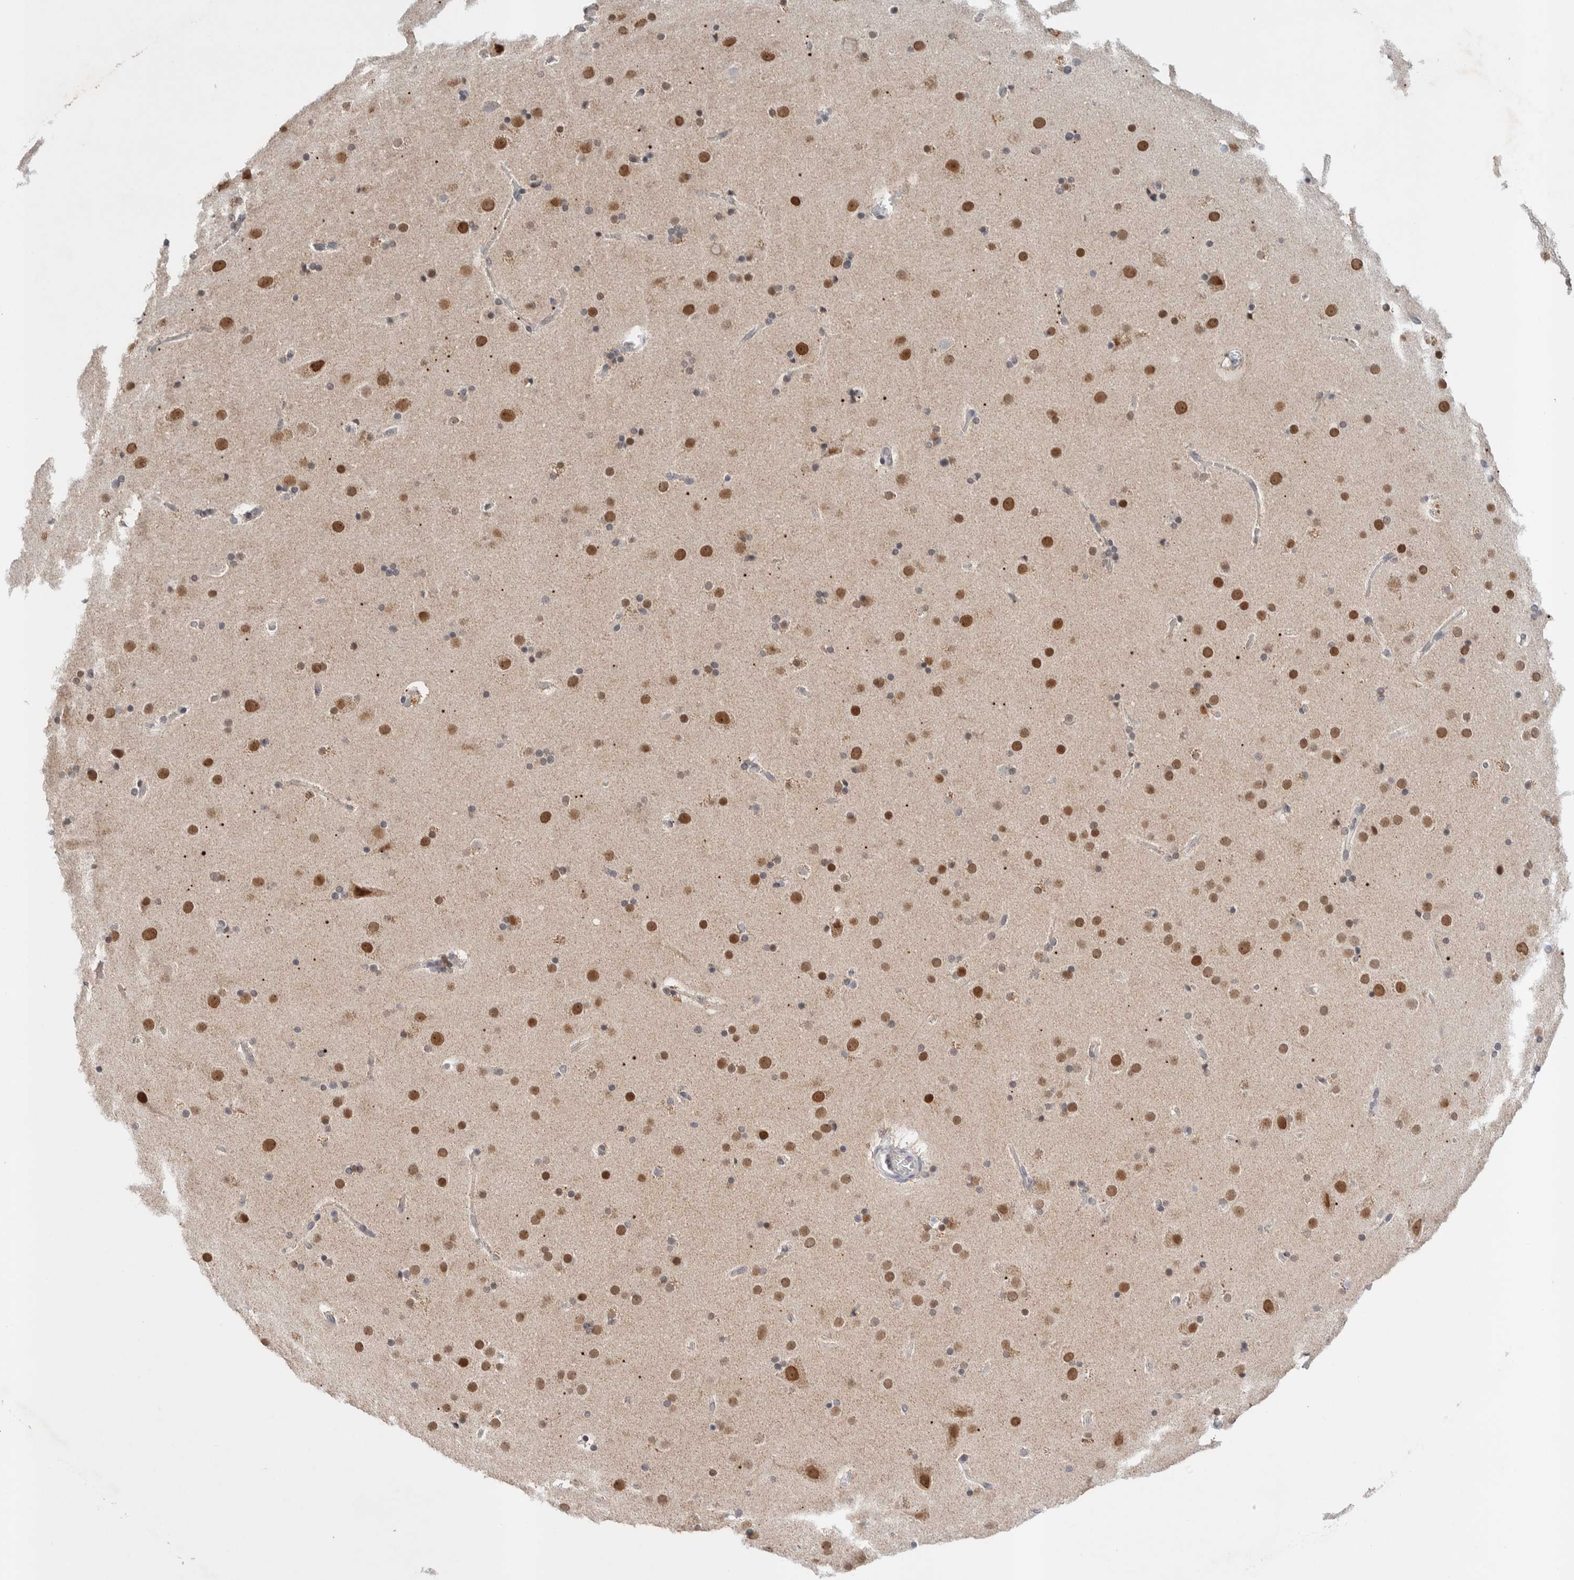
{"staining": {"intensity": "negative", "quantity": "none", "location": "none"}, "tissue": "cerebral cortex", "cell_type": "Endothelial cells", "image_type": "normal", "snomed": [{"axis": "morphology", "description": "Normal tissue, NOS"}, {"axis": "topography", "description": "Cerebral cortex"}], "caption": "An immunohistochemistry photomicrograph of normal cerebral cortex is shown. There is no staining in endothelial cells of cerebral cortex. The staining was performed using DAB (3,3'-diaminobenzidine) to visualize the protein expression in brown, while the nuclei were stained in blue with hematoxylin (Magnification: 20x).", "gene": "CRAT", "patient": {"sex": "male", "age": 57}}